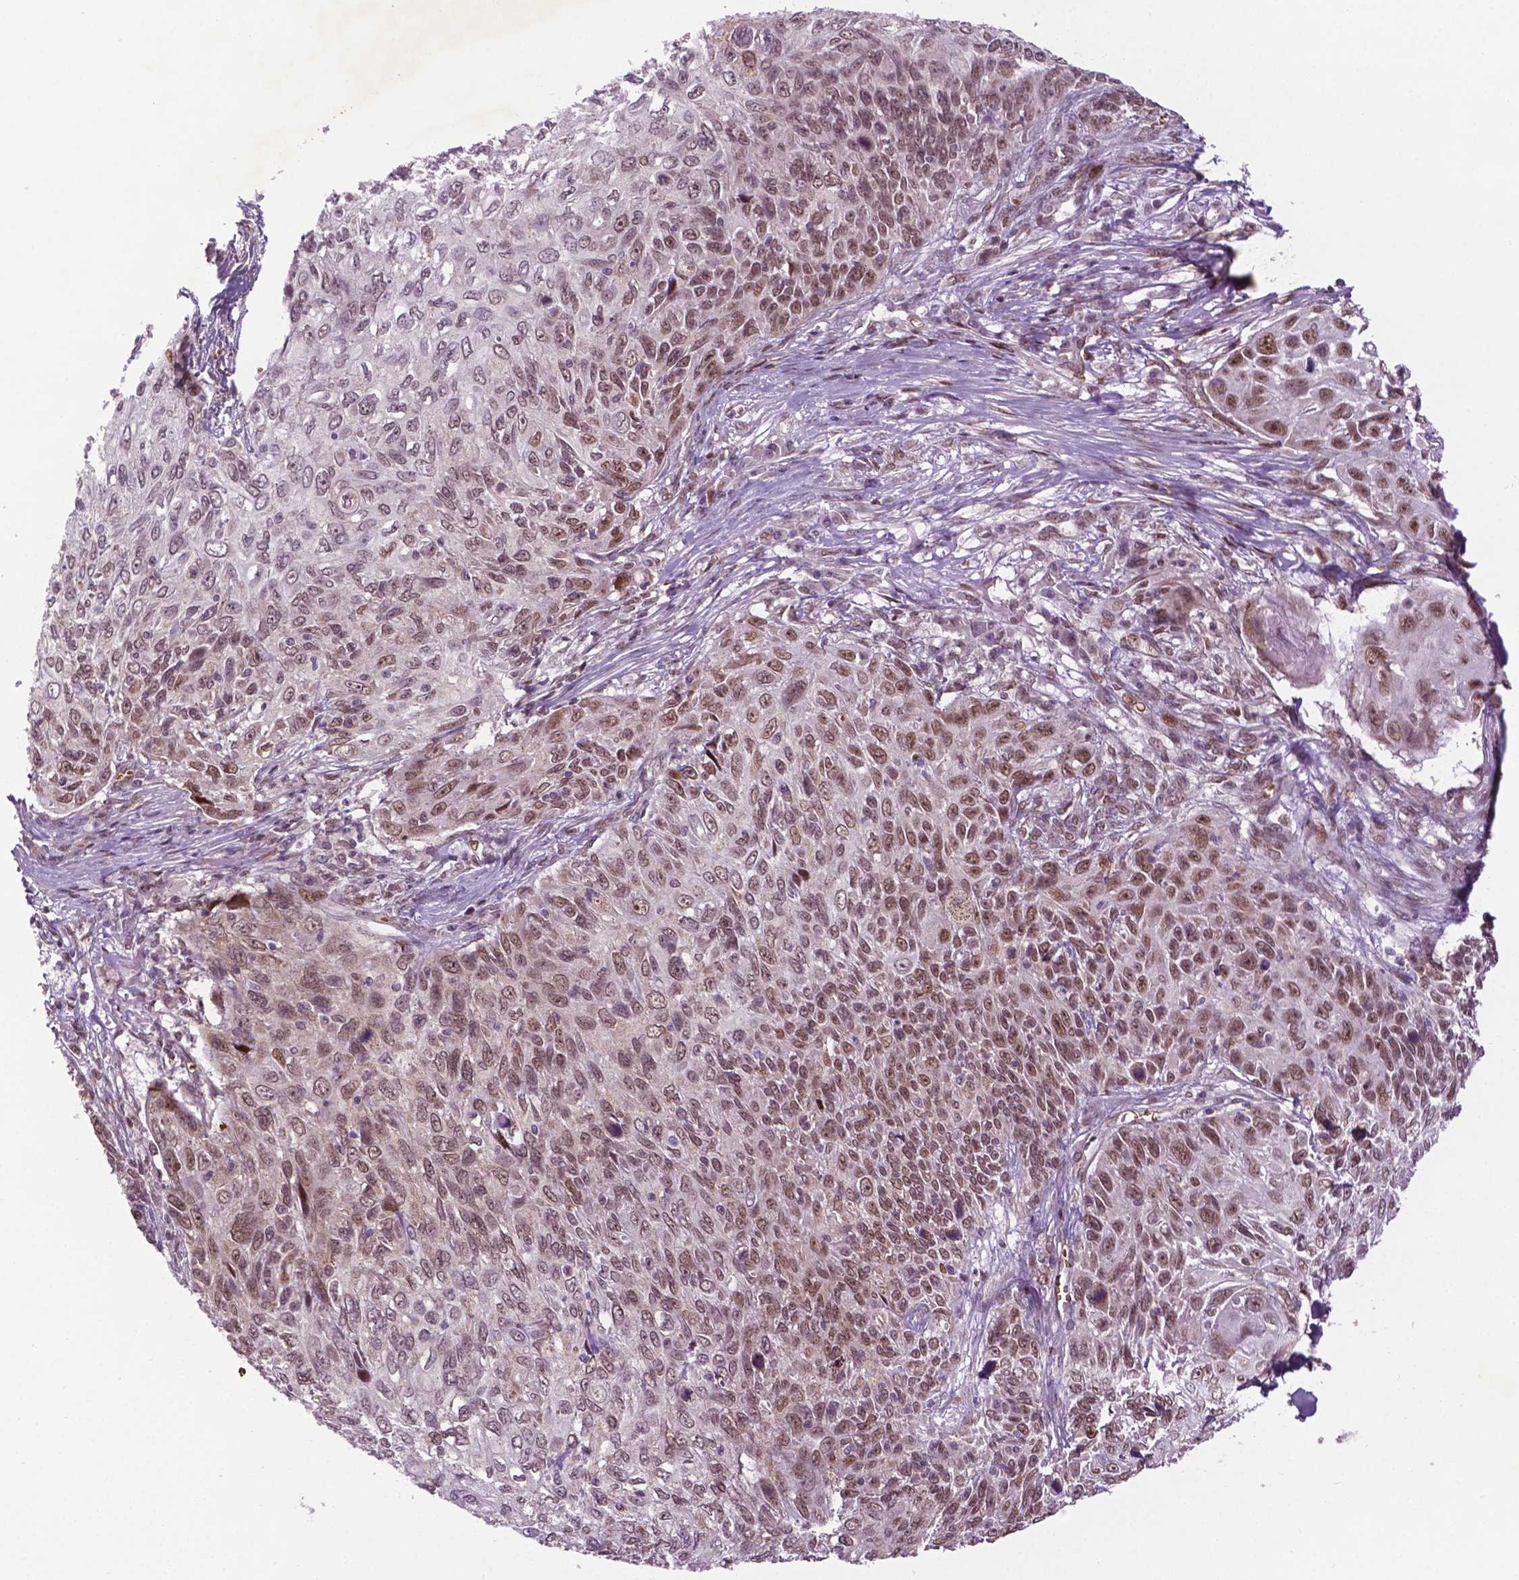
{"staining": {"intensity": "moderate", "quantity": ">75%", "location": "nuclear"}, "tissue": "skin cancer", "cell_type": "Tumor cells", "image_type": "cancer", "snomed": [{"axis": "morphology", "description": "Squamous cell carcinoma, NOS"}, {"axis": "topography", "description": "Skin"}], "caption": "Skin squamous cell carcinoma stained with IHC exhibits moderate nuclear staining in approximately >75% of tumor cells.", "gene": "ZNF41", "patient": {"sex": "male", "age": 92}}